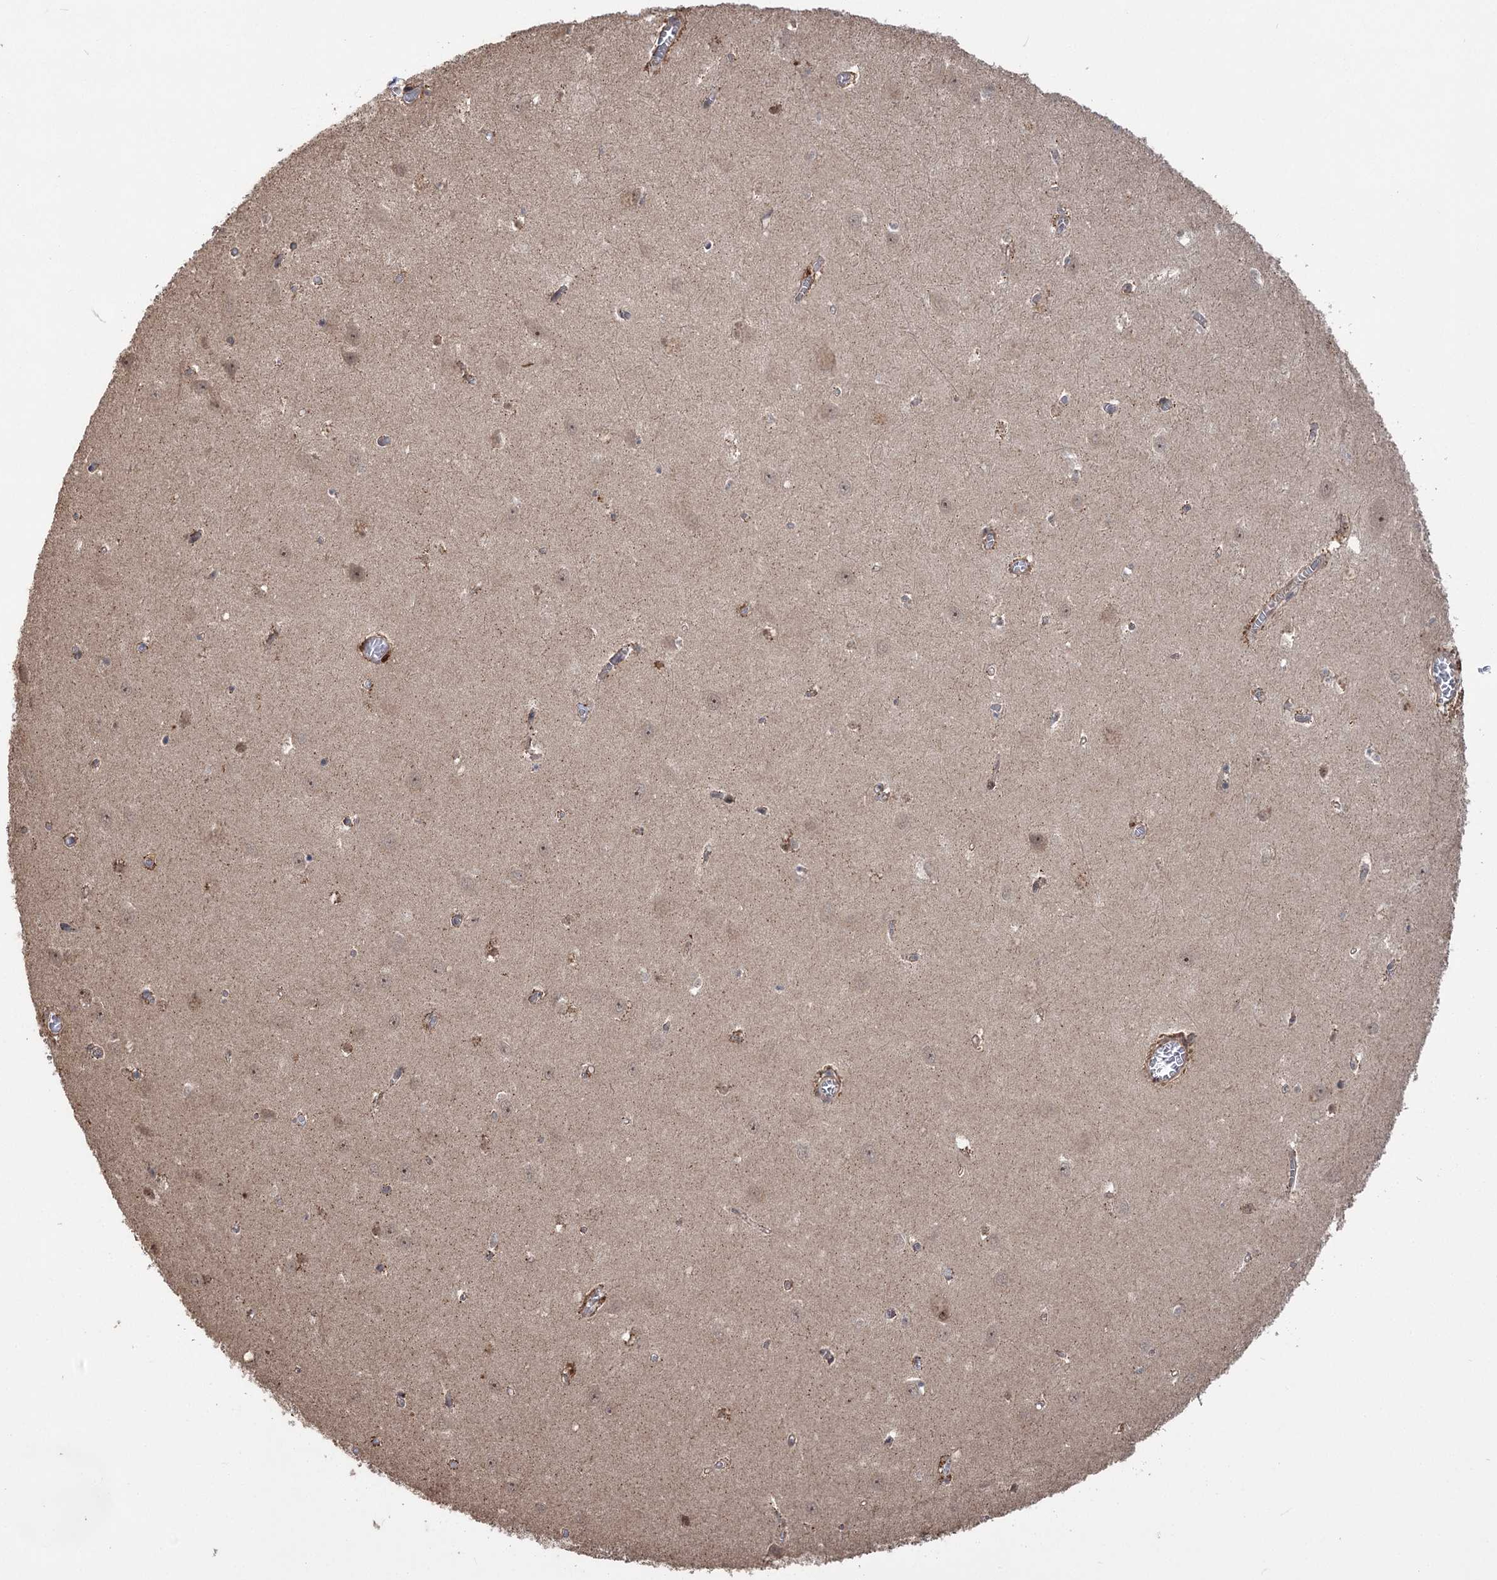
{"staining": {"intensity": "weak", "quantity": "25%-75%", "location": "cytoplasmic/membranous"}, "tissue": "hippocampus", "cell_type": "Glial cells", "image_type": "normal", "snomed": [{"axis": "morphology", "description": "Normal tissue, NOS"}, {"axis": "topography", "description": "Hippocampus"}], "caption": "Immunohistochemical staining of benign human hippocampus exhibits weak cytoplasmic/membranous protein staining in approximately 25%-75% of glial cells. (DAB = brown stain, brightfield microscopy at high magnification).", "gene": "TENM2", "patient": {"sex": "female", "age": 64}}